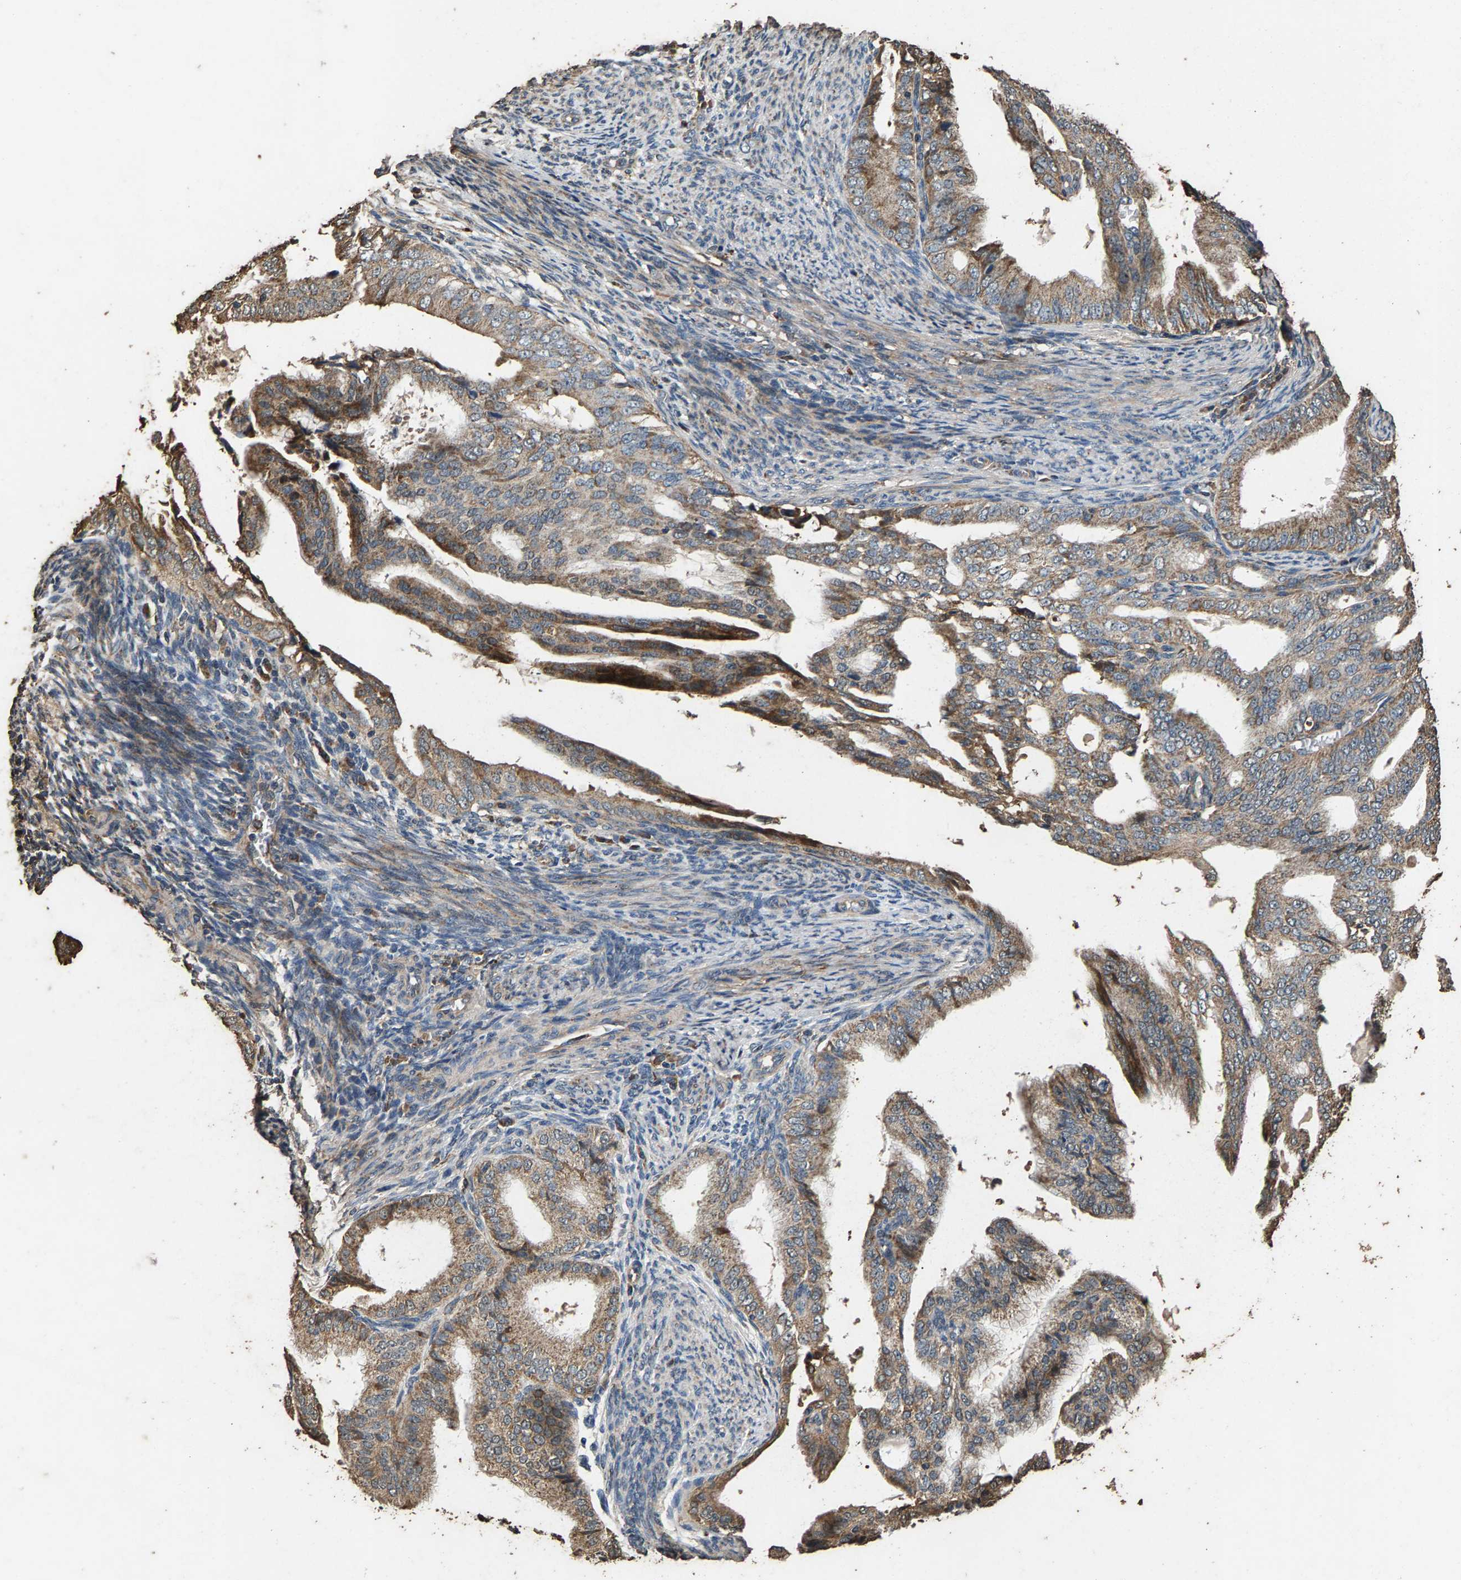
{"staining": {"intensity": "weak", "quantity": ">75%", "location": "cytoplasmic/membranous"}, "tissue": "endometrial cancer", "cell_type": "Tumor cells", "image_type": "cancer", "snomed": [{"axis": "morphology", "description": "Adenocarcinoma, NOS"}, {"axis": "topography", "description": "Endometrium"}], "caption": "Adenocarcinoma (endometrial) stained with IHC demonstrates weak cytoplasmic/membranous positivity in approximately >75% of tumor cells.", "gene": "MRPL27", "patient": {"sex": "female", "age": 58}}